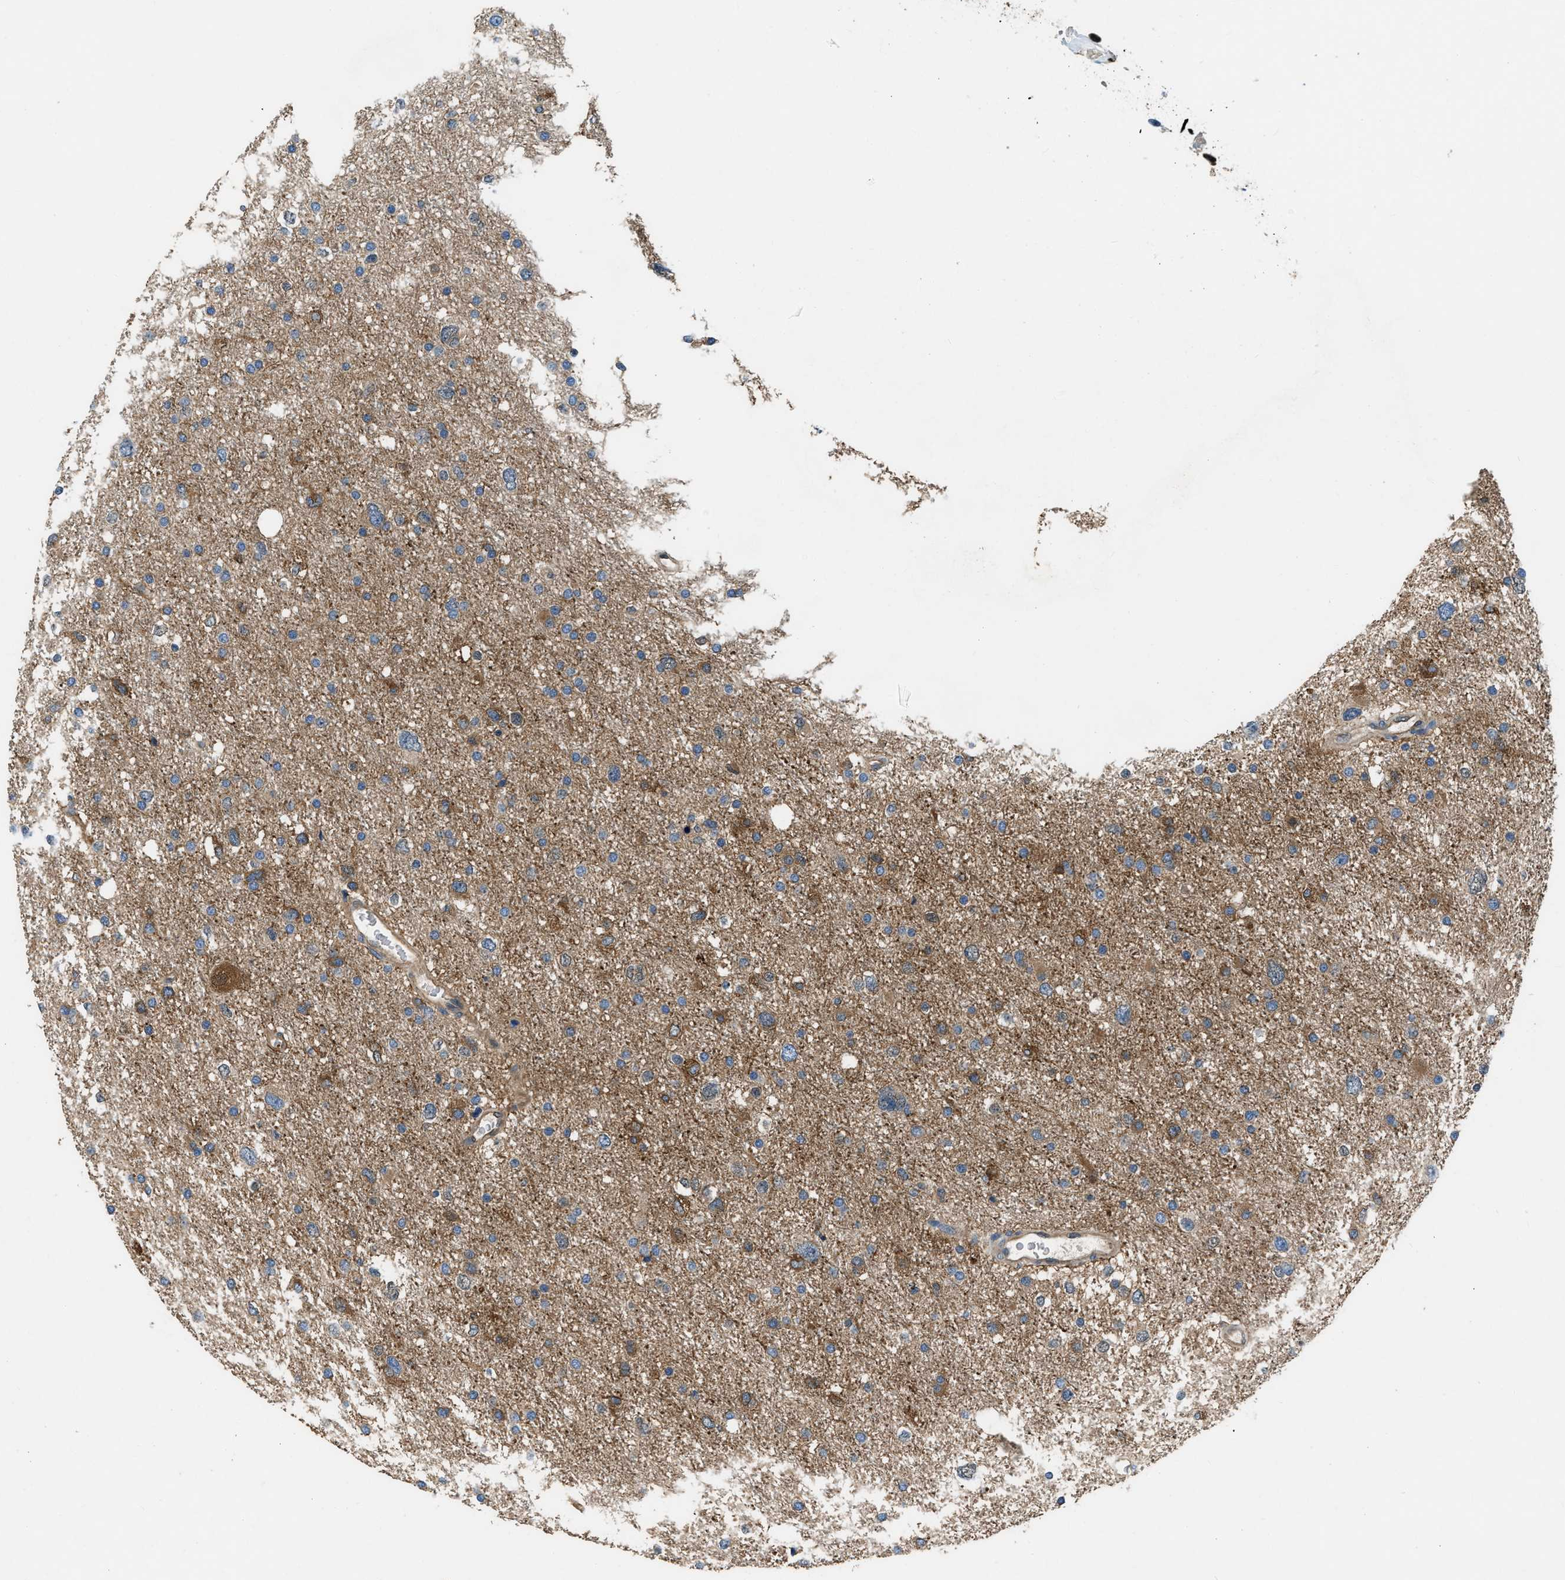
{"staining": {"intensity": "moderate", "quantity": "25%-75%", "location": "cytoplasmic/membranous"}, "tissue": "glioma", "cell_type": "Tumor cells", "image_type": "cancer", "snomed": [{"axis": "morphology", "description": "Glioma, malignant, Low grade"}, {"axis": "topography", "description": "Brain"}], "caption": "This is an image of IHC staining of glioma, which shows moderate positivity in the cytoplasmic/membranous of tumor cells.", "gene": "PFKP", "patient": {"sex": "female", "age": 37}}